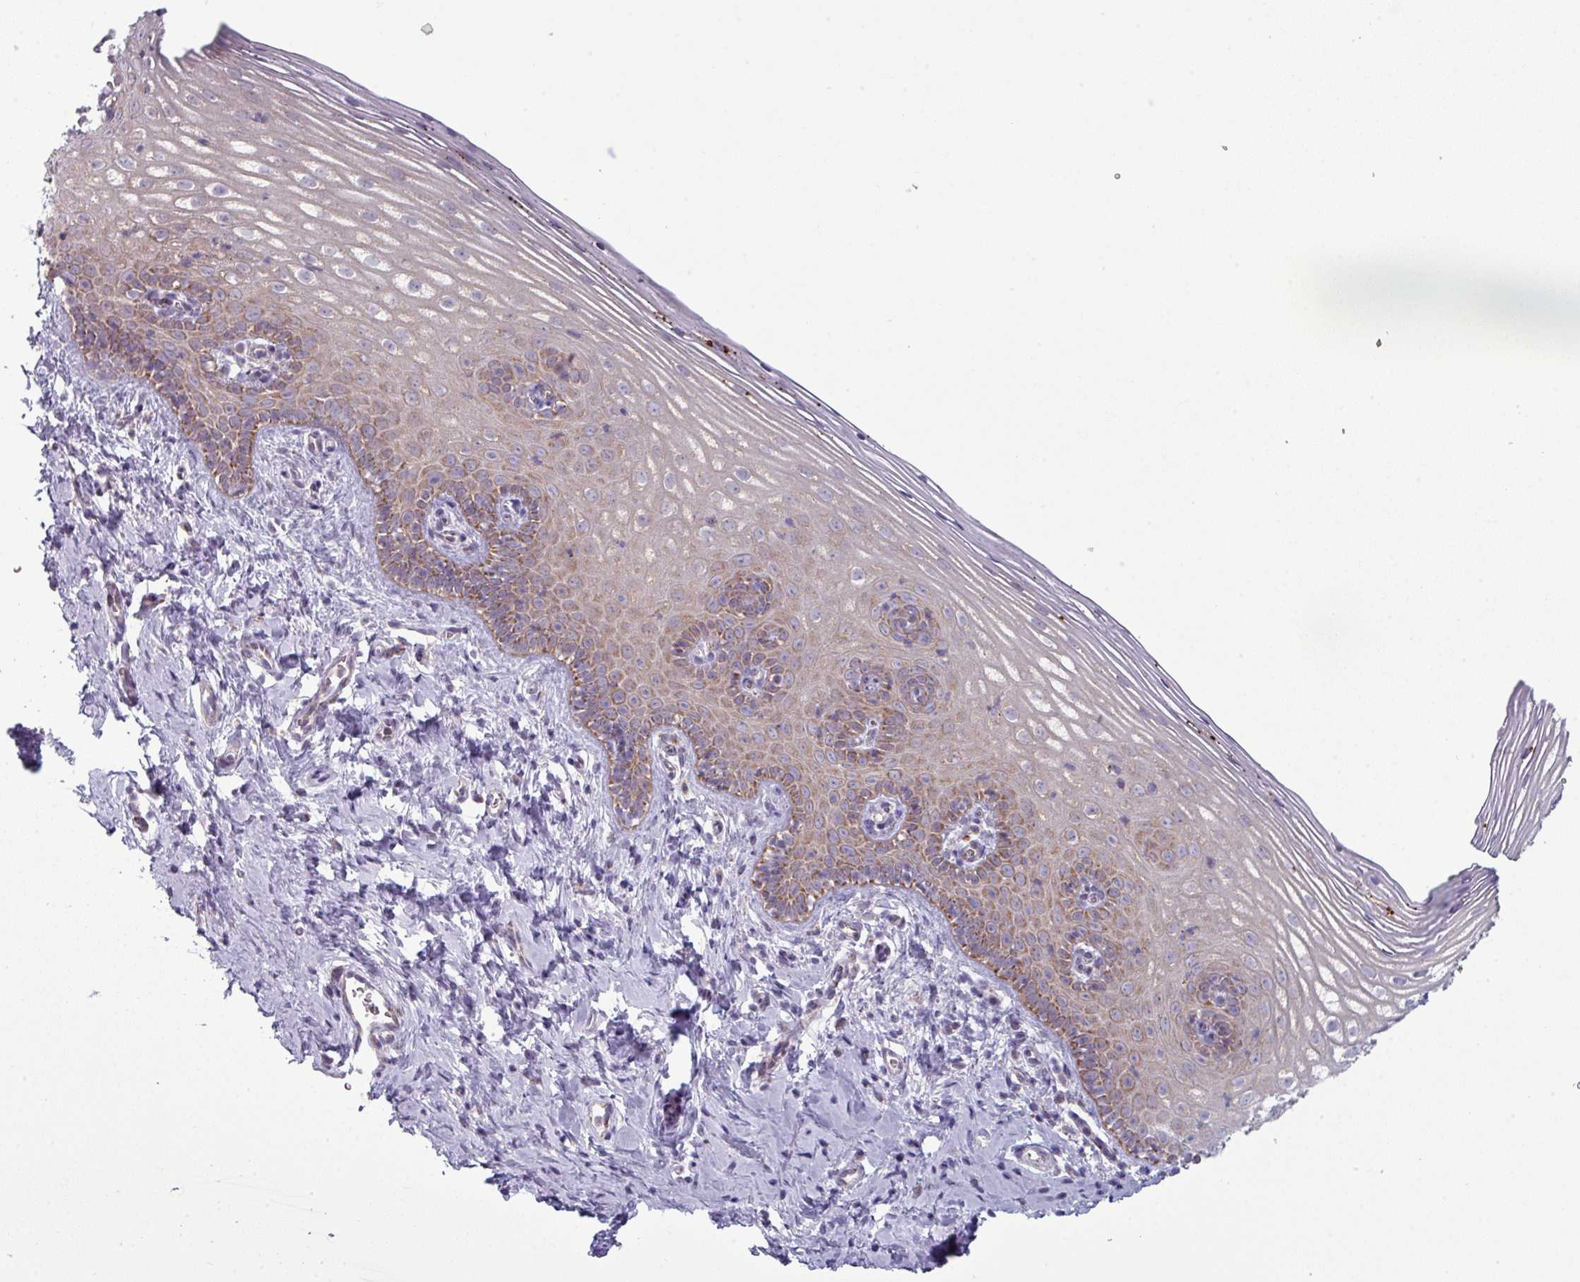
{"staining": {"intensity": "moderate", "quantity": ">75%", "location": "cytoplasmic/membranous"}, "tissue": "cervix", "cell_type": "Glandular cells", "image_type": "normal", "snomed": [{"axis": "morphology", "description": "Normal tissue, NOS"}, {"axis": "topography", "description": "Cervix"}], "caption": "Human cervix stained with a brown dye shows moderate cytoplasmic/membranous positive expression in approximately >75% of glandular cells.", "gene": "ZNF615", "patient": {"sex": "female", "age": 44}}